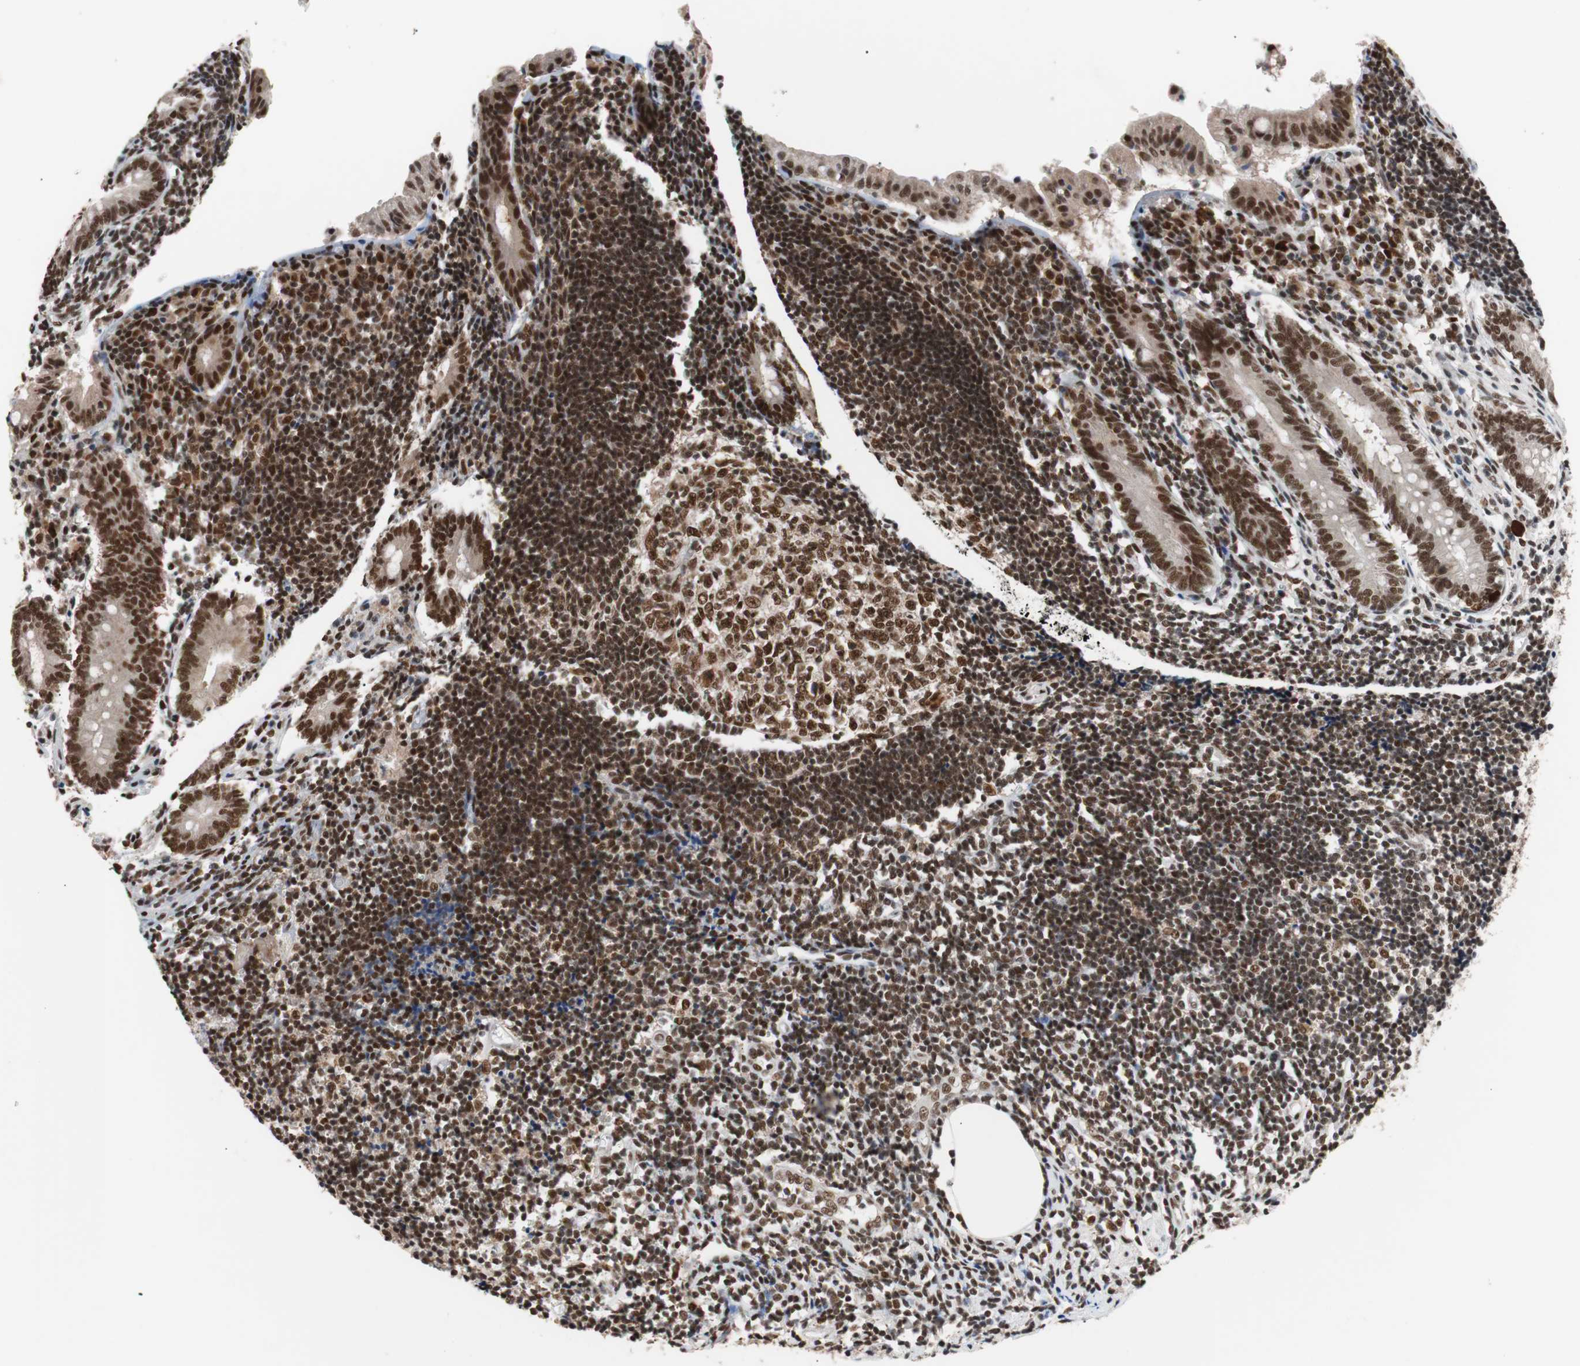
{"staining": {"intensity": "strong", "quantity": ">75%", "location": "nuclear"}, "tissue": "appendix", "cell_type": "Glandular cells", "image_type": "normal", "snomed": [{"axis": "morphology", "description": "Normal tissue, NOS"}, {"axis": "topography", "description": "Appendix"}], "caption": "Human appendix stained with a protein marker exhibits strong staining in glandular cells.", "gene": "CHAMP1", "patient": {"sex": "female", "age": 50}}